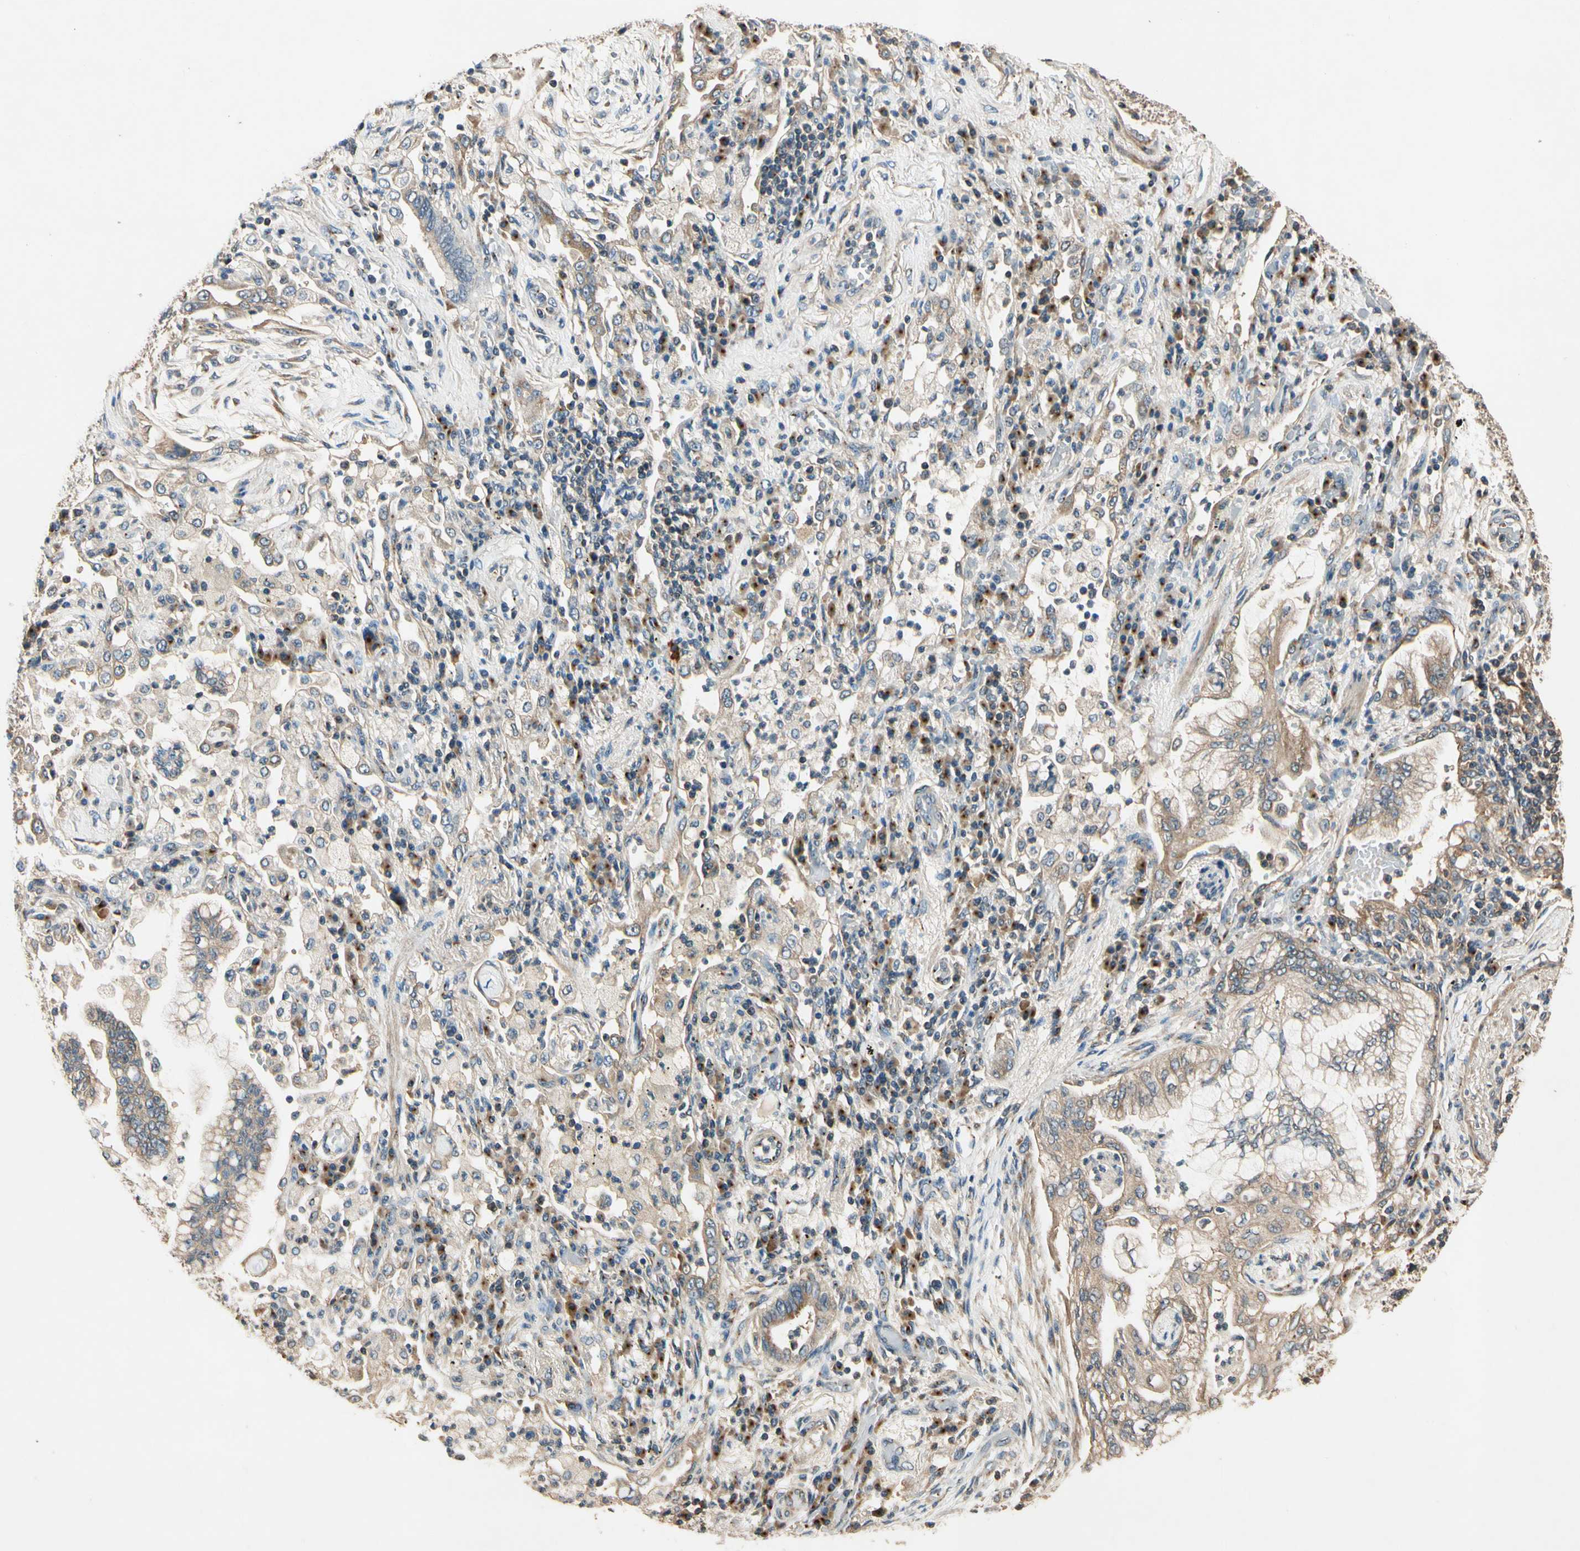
{"staining": {"intensity": "weak", "quantity": ">75%", "location": "cytoplasmic/membranous"}, "tissue": "lung cancer", "cell_type": "Tumor cells", "image_type": "cancer", "snomed": [{"axis": "morphology", "description": "Normal tissue, NOS"}, {"axis": "morphology", "description": "Adenocarcinoma, NOS"}, {"axis": "topography", "description": "Bronchus"}, {"axis": "topography", "description": "Lung"}], "caption": "Adenocarcinoma (lung) stained with DAB IHC shows low levels of weak cytoplasmic/membranous staining in approximately >75% of tumor cells. The staining is performed using DAB brown chromogen to label protein expression. The nuclei are counter-stained blue using hematoxylin.", "gene": "AKAP9", "patient": {"sex": "female", "age": 70}}